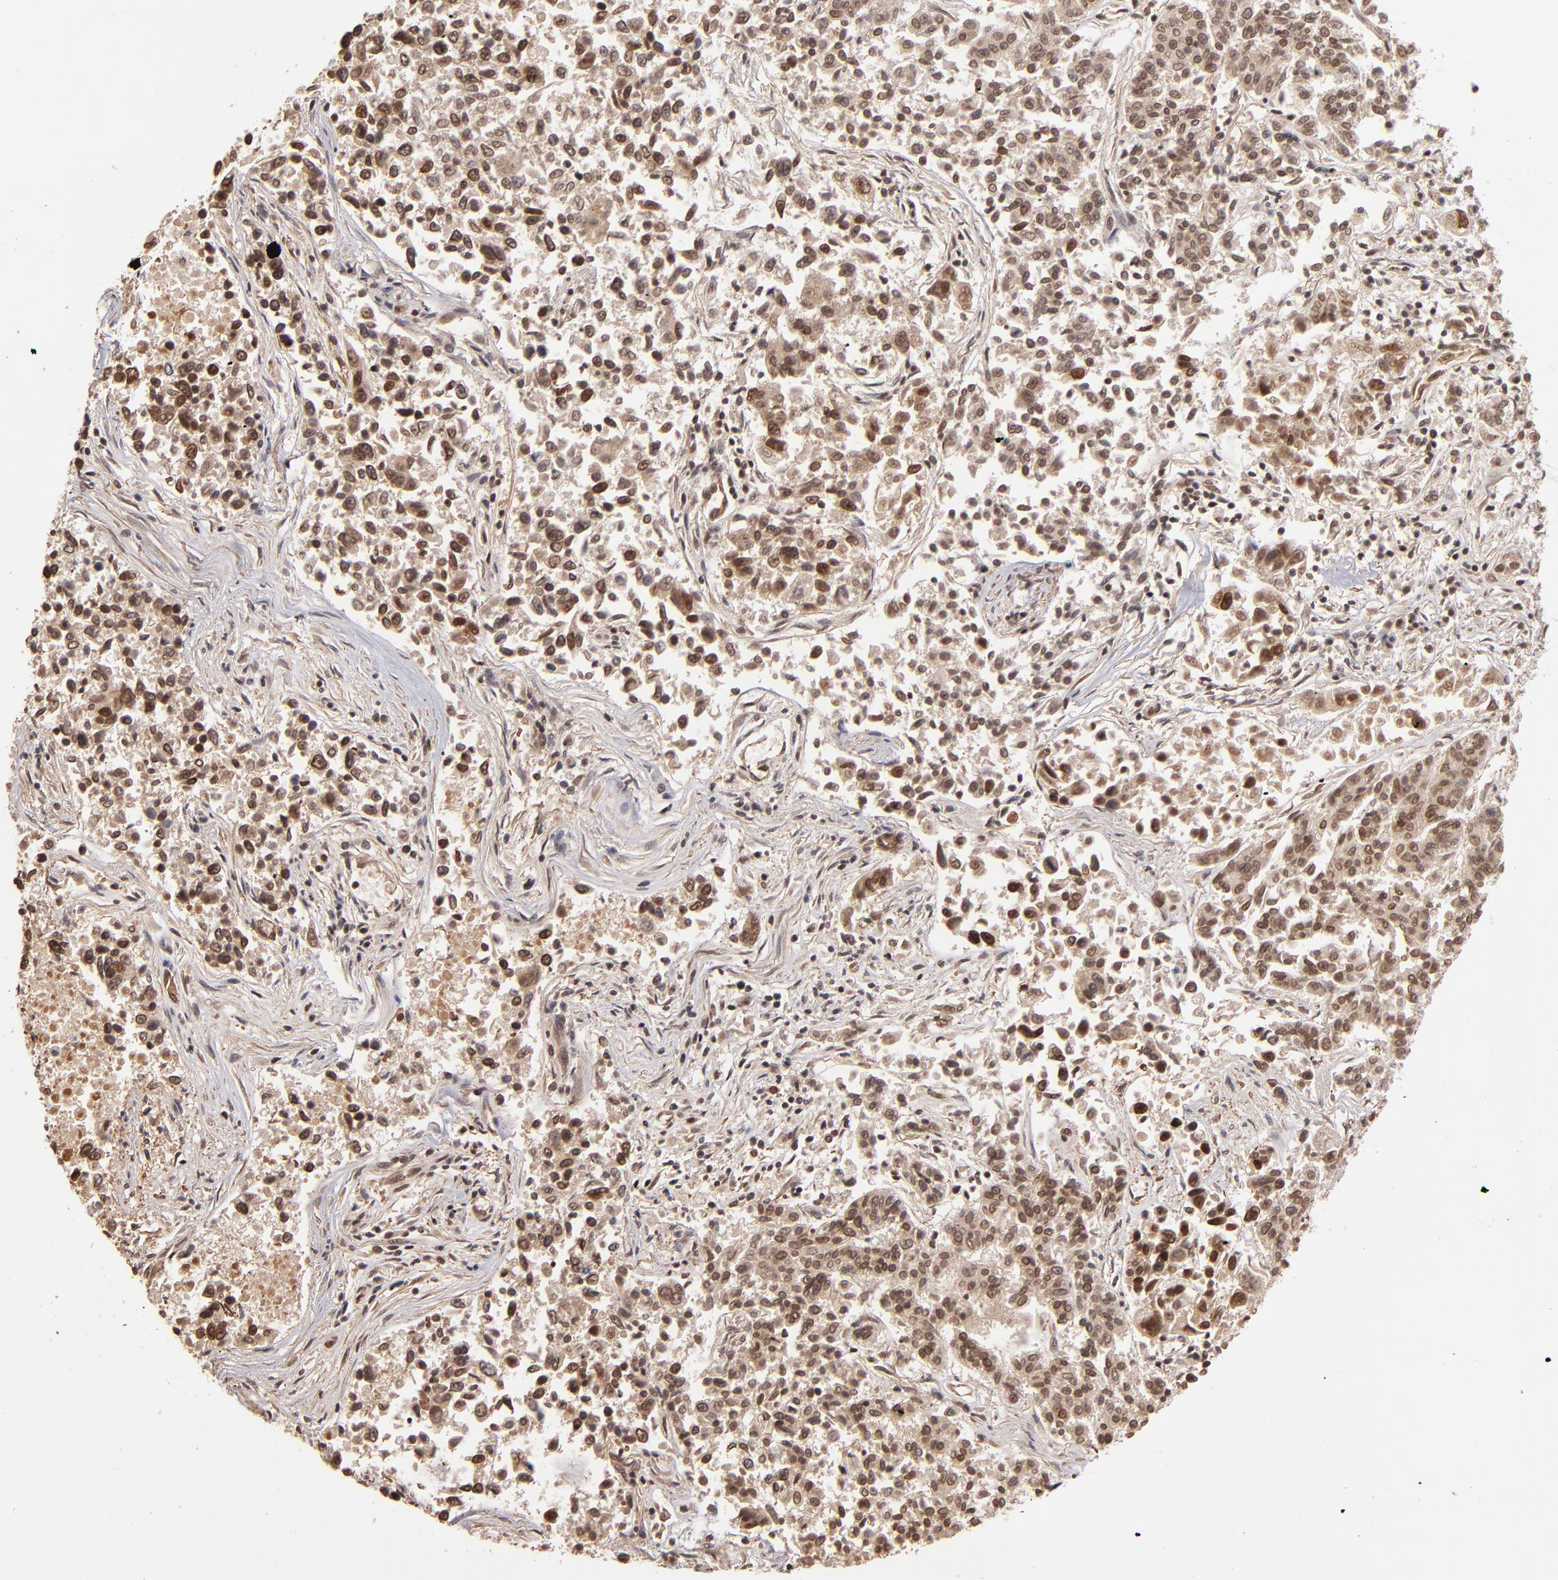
{"staining": {"intensity": "moderate", "quantity": "25%-75%", "location": "nuclear"}, "tissue": "lung cancer", "cell_type": "Tumor cells", "image_type": "cancer", "snomed": [{"axis": "morphology", "description": "Adenocarcinoma, NOS"}, {"axis": "topography", "description": "Lung"}], "caption": "High-power microscopy captured an immunohistochemistry (IHC) photomicrograph of lung adenocarcinoma, revealing moderate nuclear expression in about 25%-75% of tumor cells.", "gene": "TERF2", "patient": {"sex": "male", "age": 84}}